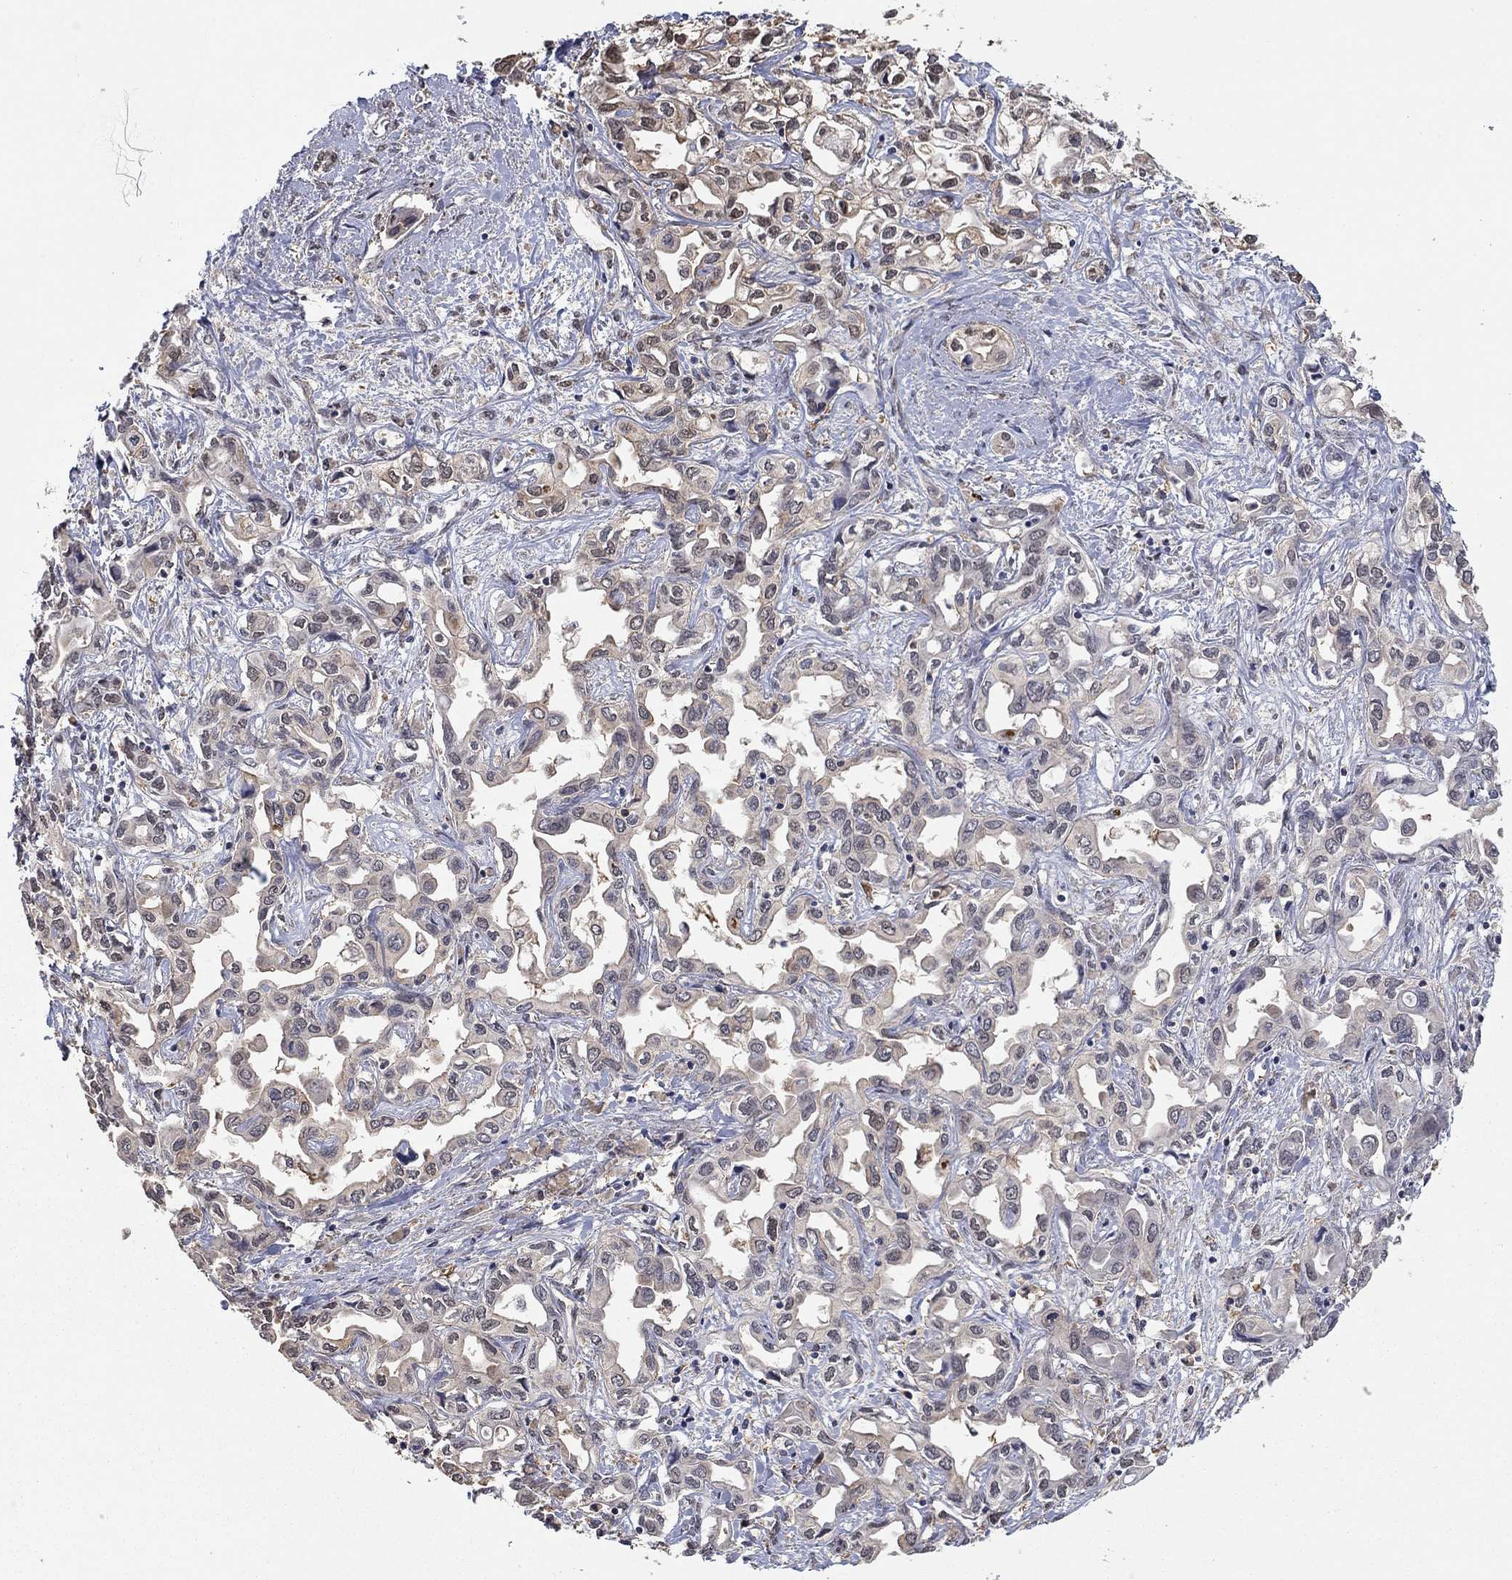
{"staining": {"intensity": "weak", "quantity": "<25%", "location": "cytoplasmic/membranous,nuclear"}, "tissue": "liver cancer", "cell_type": "Tumor cells", "image_type": "cancer", "snomed": [{"axis": "morphology", "description": "Cholangiocarcinoma"}, {"axis": "topography", "description": "Liver"}], "caption": "High magnification brightfield microscopy of liver cancer stained with DAB (brown) and counterstained with hematoxylin (blue): tumor cells show no significant staining.", "gene": "RNF114", "patient": {"sex": "female", "age": 64}}